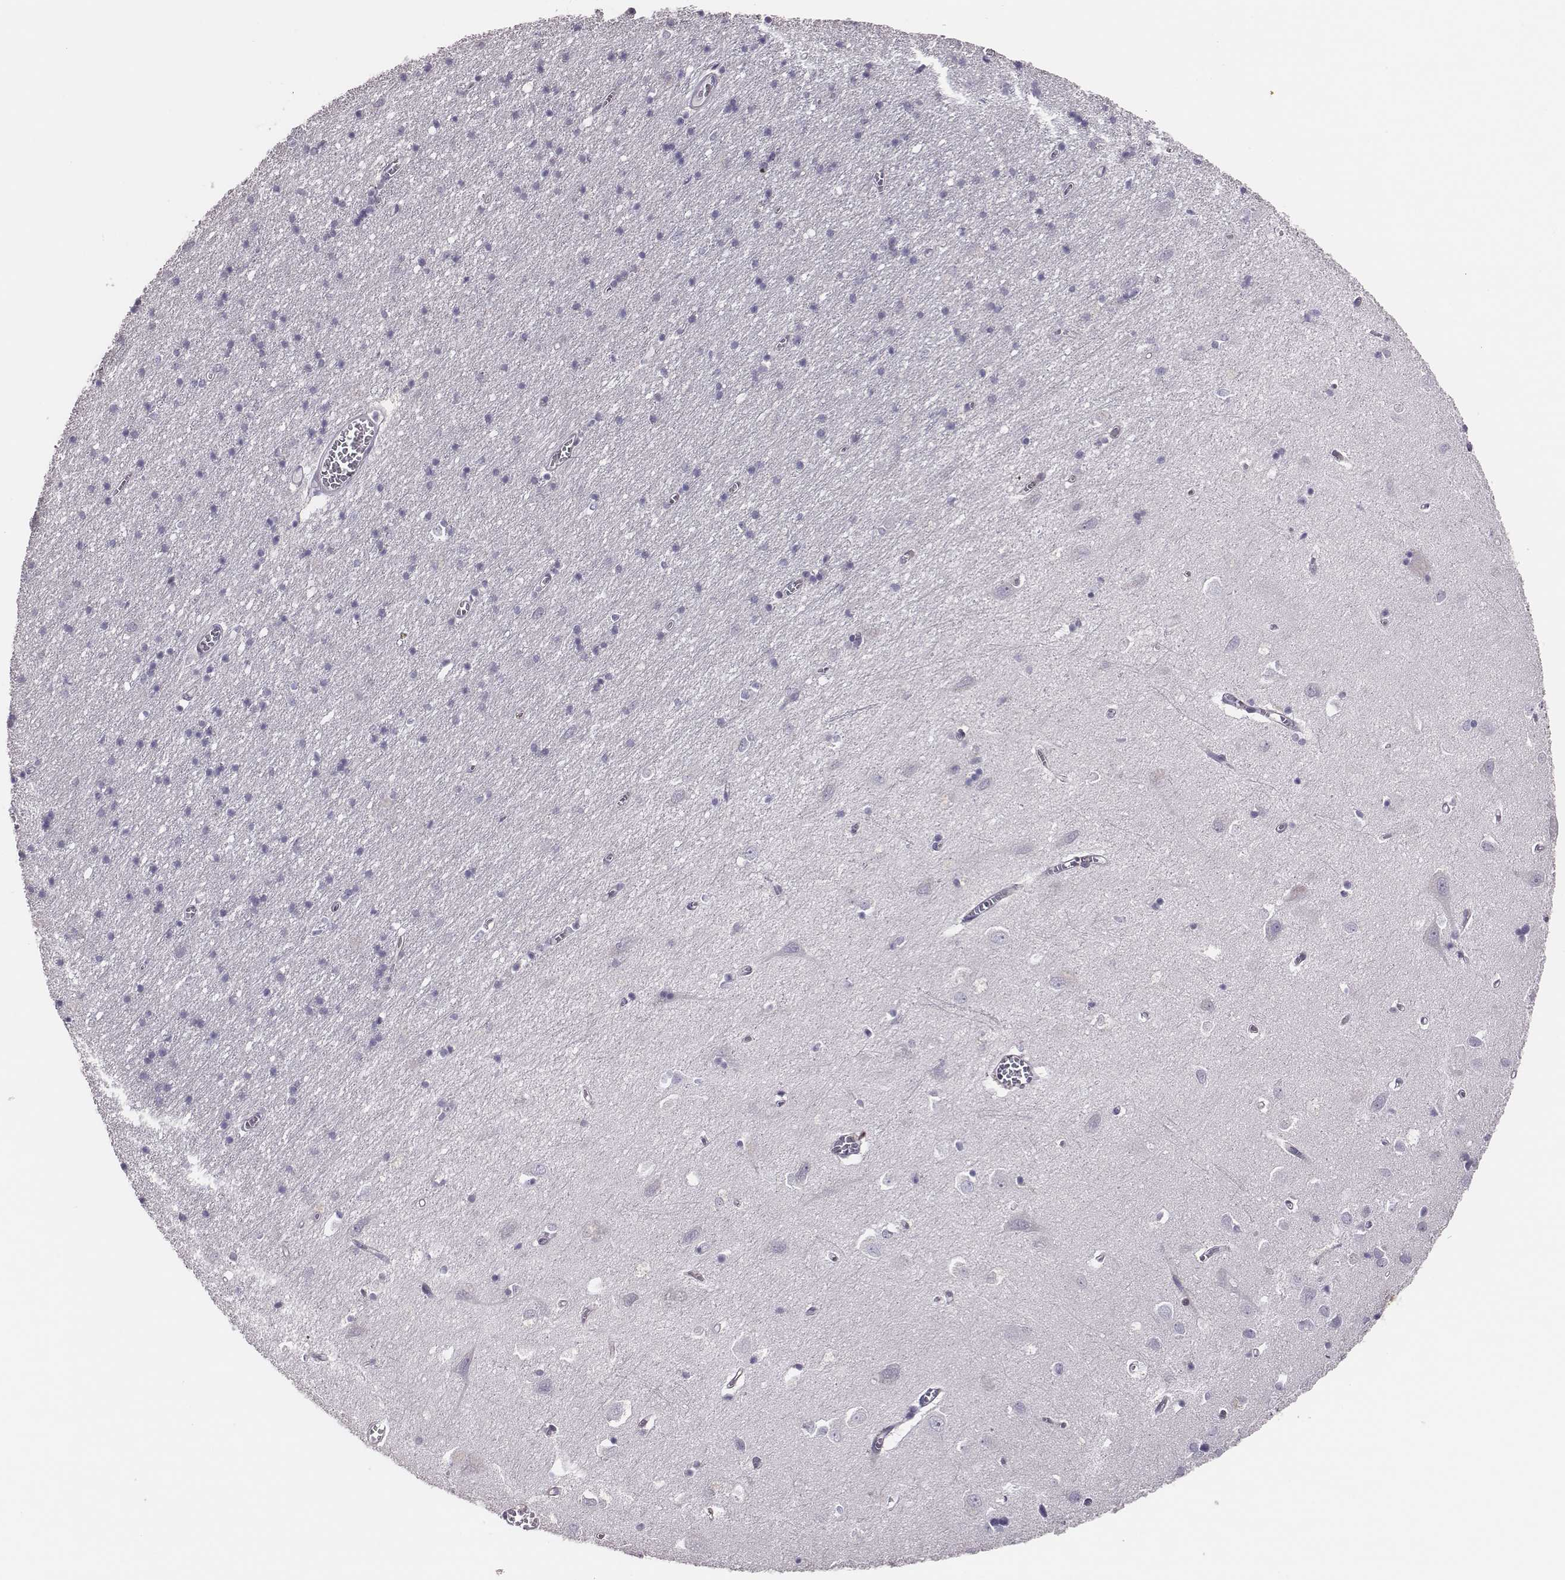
{"staining": {"intensity": "negative", "quantity": "none", "location": "none"}, "tissue": "cerebral cortex", "cell_type": "Endothelial cells", "image_type": "normal", "snomed": [{"axis": "morphology", "description": "Normal tissue, NOS"}, {"axis": "topography", "description": "Cerebral cortex"}], "caption": "Immunohistochemistry of unremarkable human cerebral cortex exhibits no positivity in endothelial cells. (DAB (3,3'-diaminobenzidine) IHC visualized using brightfield microscopy, high magnification).", "gene": "SCML2", "patient": {"sex": "male", "age": 70}}